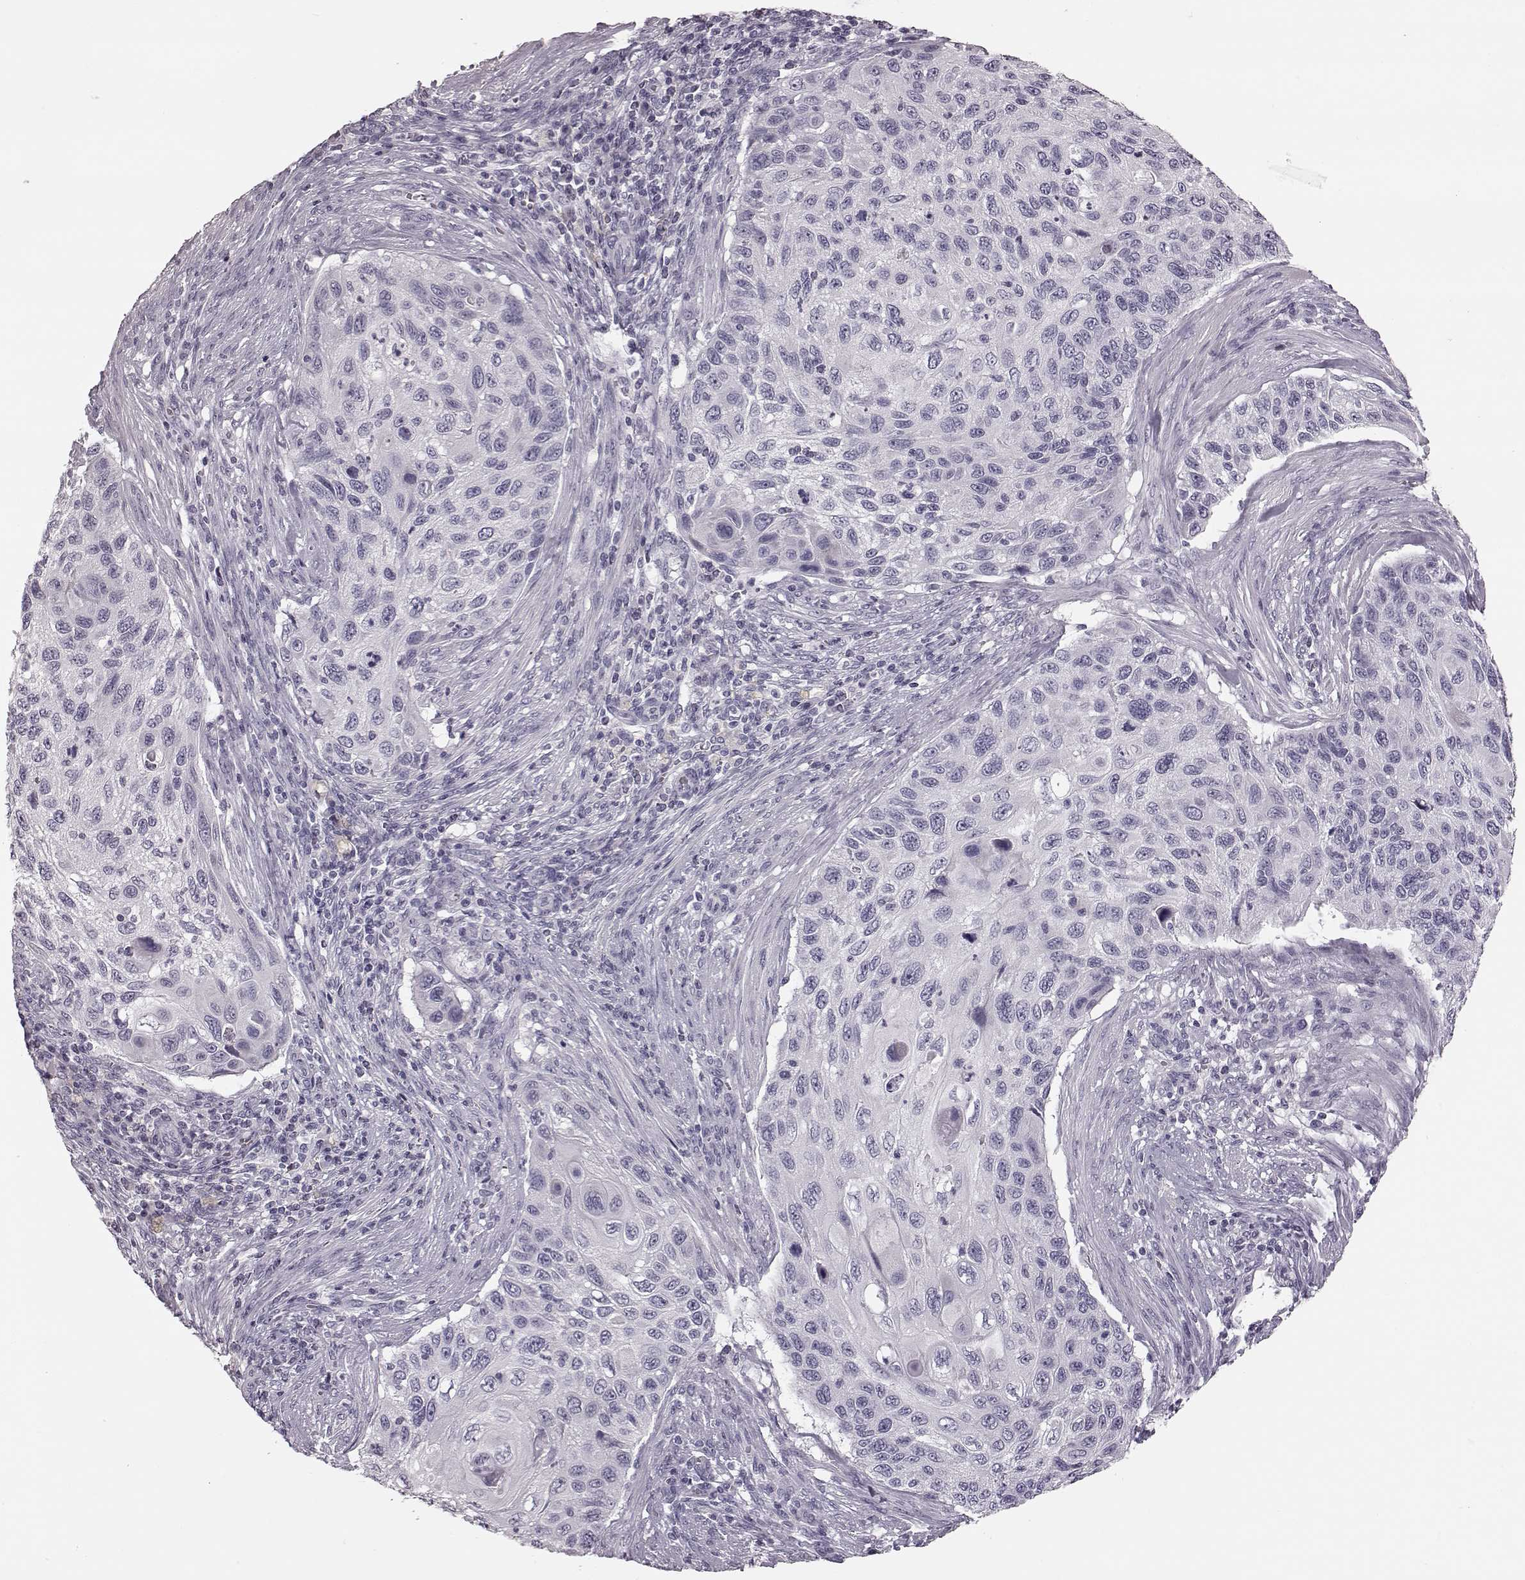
{"staining": {"intensity": "negative", "quantity": "none", "location": "none"}, "tissue": "cervical cancer", "cell_type": "Tumor cells", "image_type": "cancer", "snomed": [{"axis": "morphology", "description": "Squamous cell carcinoma, NOS"}, {"axis": "topography", "description": "Cervix"}], "caption": "An immunohistochemistry (IHC) histopathology image of cervical cancer (squamous cell carcinoma) is shown. There is no staining in tumor cells of cervical cancer (squamous cell carcinoma).", "gene": "ZNF433", "patient": {"sex": "female", "age": 70}}